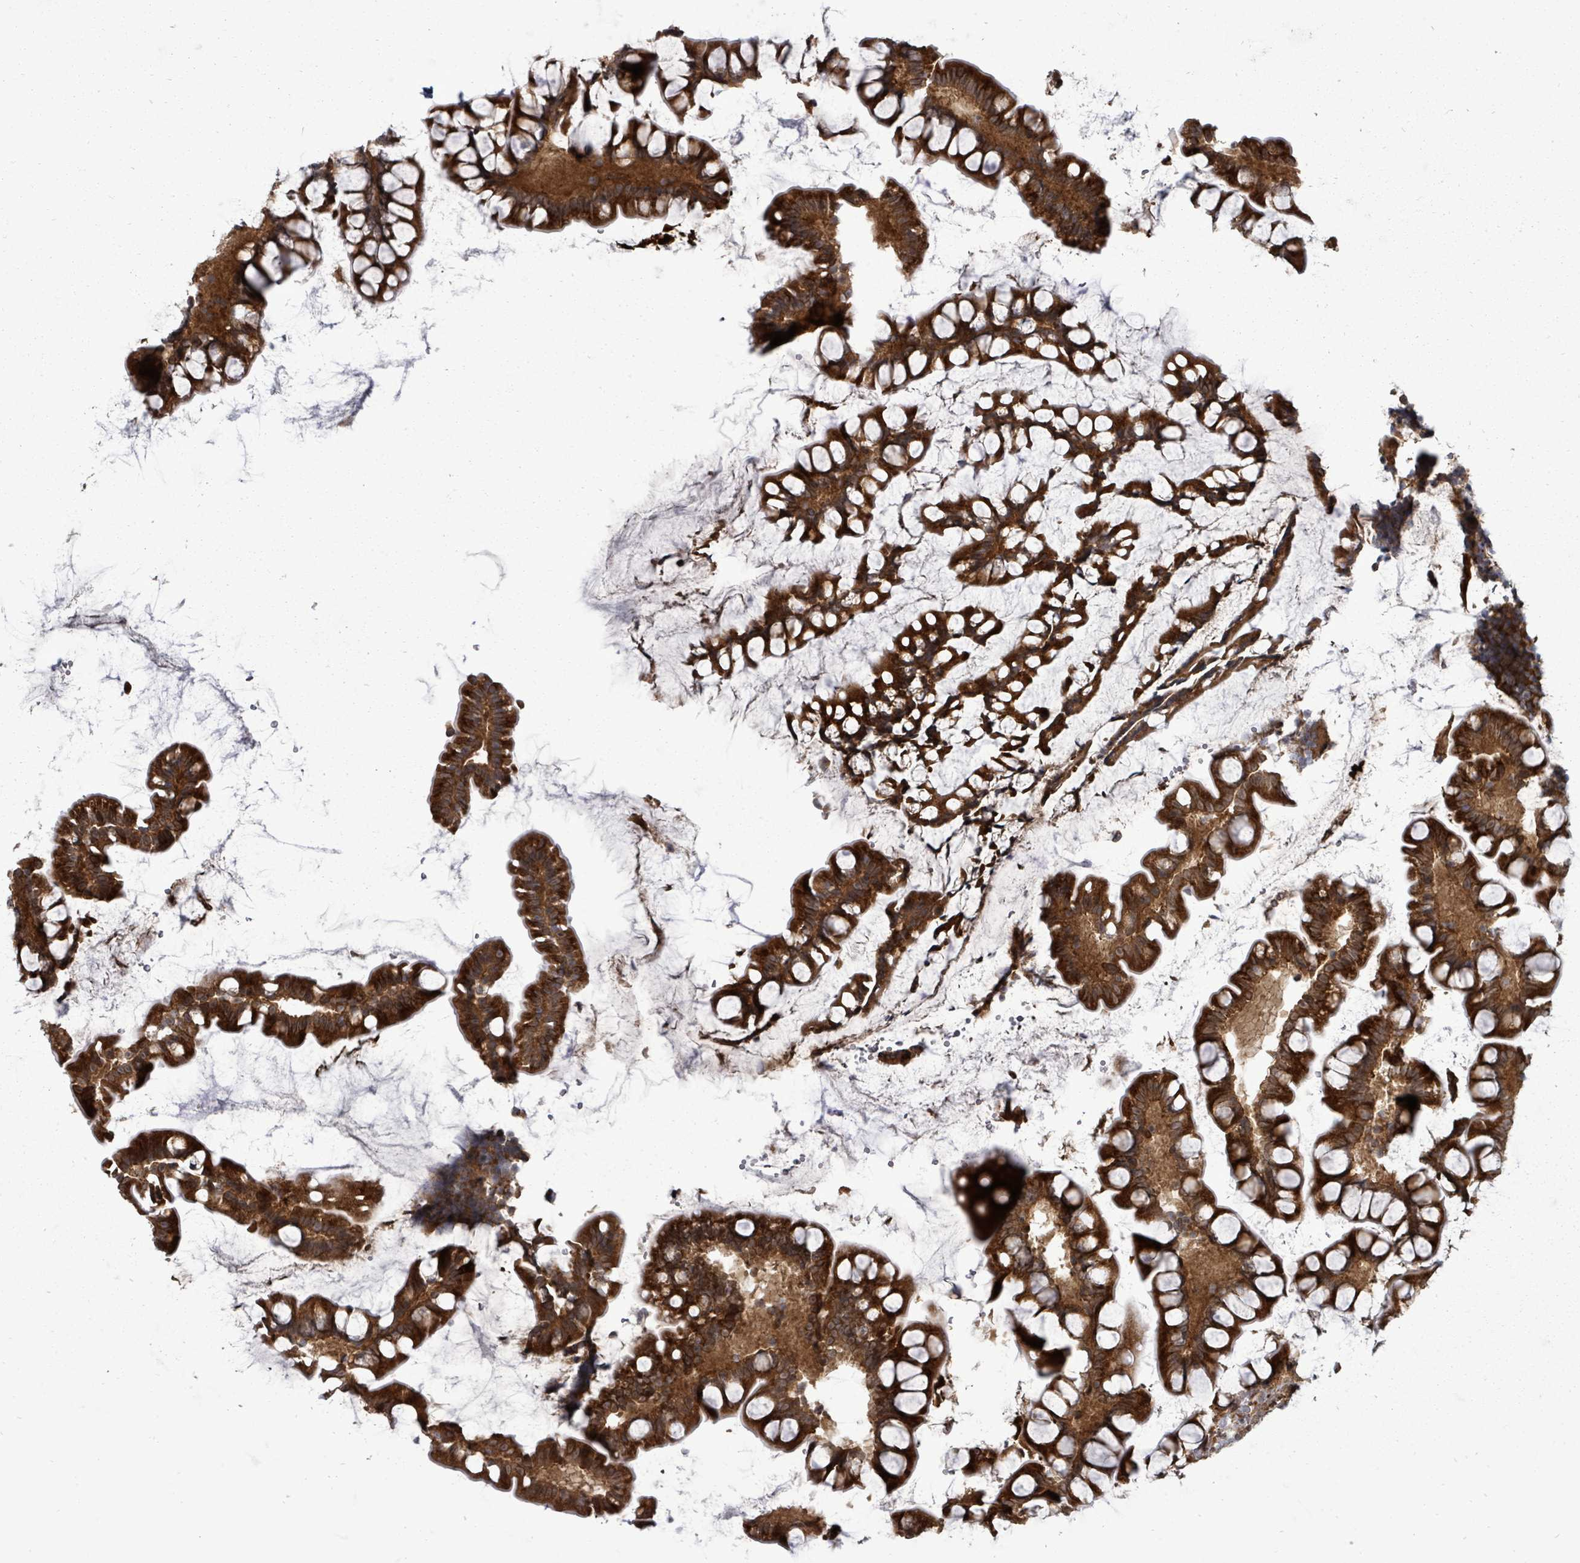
{"staining": {"intensity": "strong", "quantity": ">75%", "location": "cytoplasmic/membranous"}, "tissue": "small intestine", "cell_type": "Glandular cells", "image_type": "normal", "snomed": [{"axis": "morphology", "description": "Normal tissue, NOS"}, {"axis": "topography", "description": "Small intestine"}], "caption": "This image displays IHC staining of benign small intestine, with high strong cytoplasmic/membranous staining in approximately >75% of glandular cells.", "gene": "EIF3CL", "patient": {"sex": "male", "age": 70}}